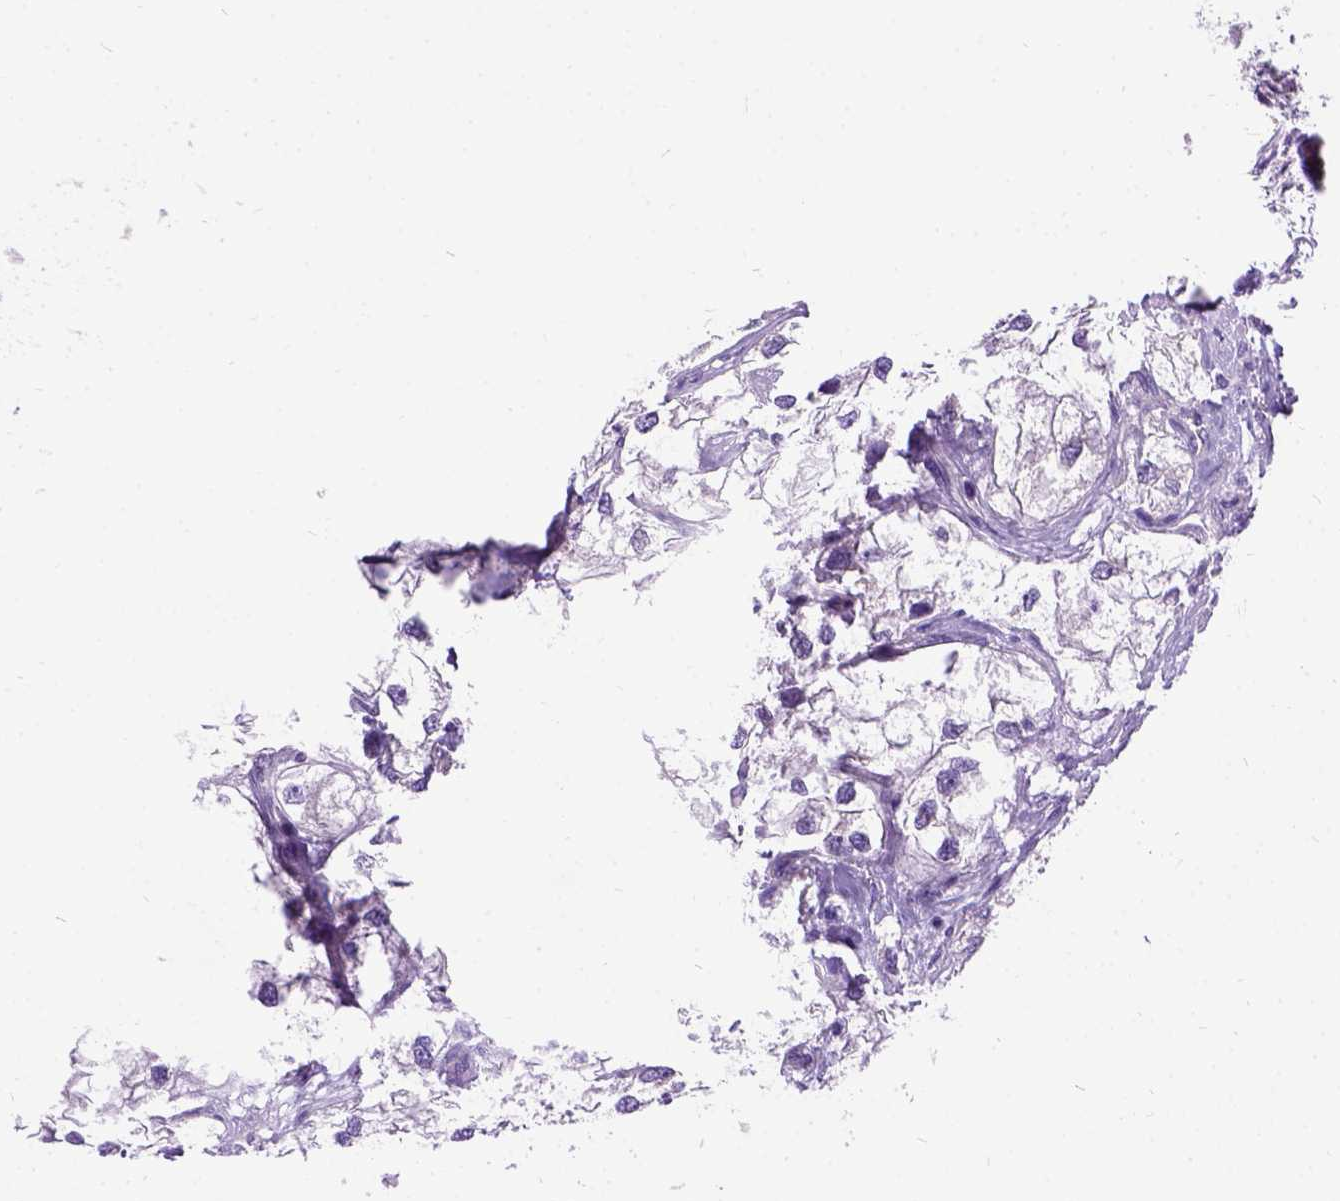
{"staining": {"intensity": "negative", "quantity": "none", "location": "none"}, "tissue": "renal cancer", "cell_type": "Tumor cells", "image_type": "cancer", "snomed": [{"axis": "morphology", "description": "Adenocarcinoma, NOS"}, {"axis": "topography", "description": "Kidney"}], "caption": "An image of human renal cancer is negative for staining in tumor cells.", "gene": "CFAP54", "patient": {"sex": "male", "age": 59}}